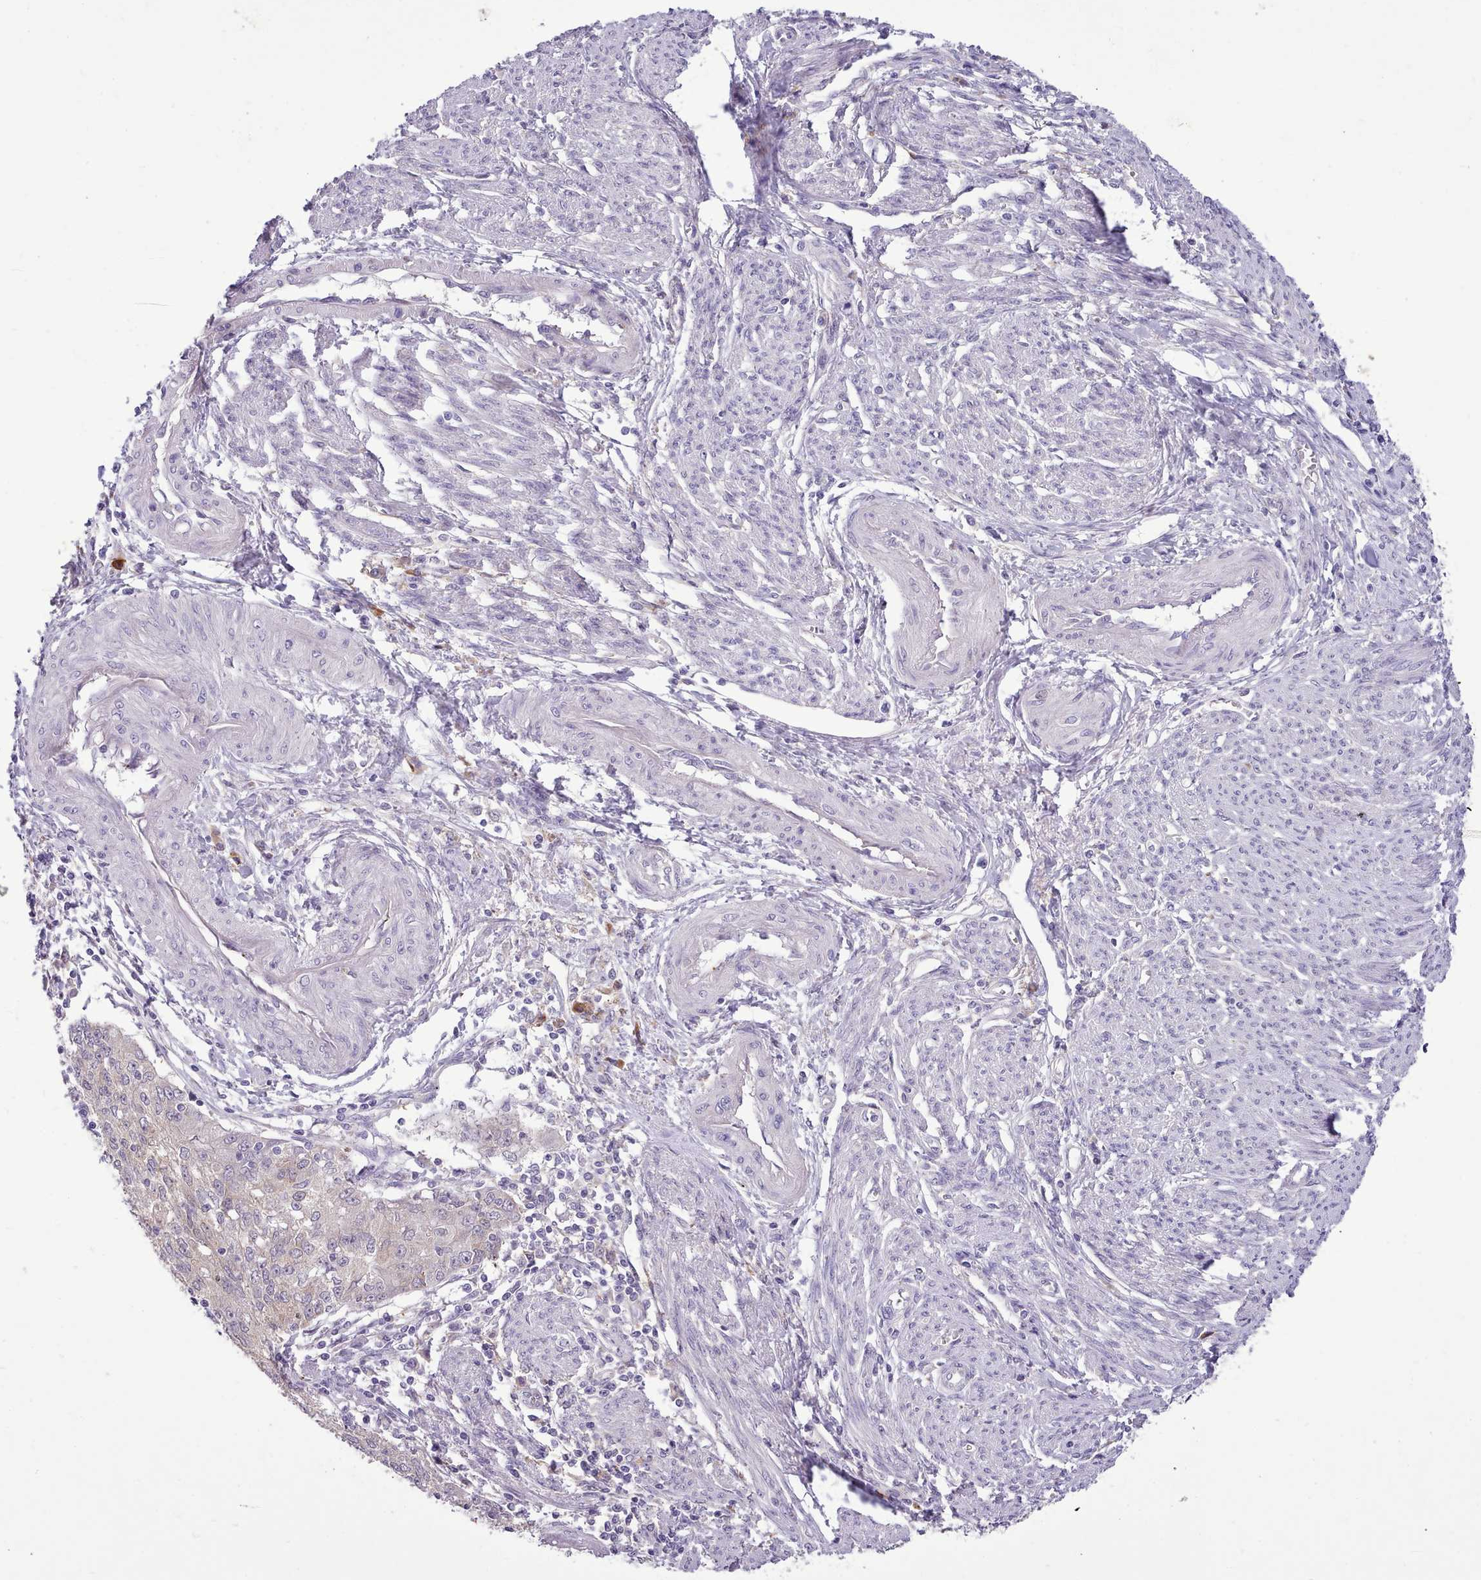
{"staining": {"intensity": "negative", "quantity": "none", "location": "none"}, "tissue": "endometrial cancer", "cell_type": "Tumor cells", "image_type": "cancer", "snomed": [{"axis": "morphology", "description": "Adenocarcinoma, NOS"}, {"axis": "topography", "description": "Endometrium"}], "caption": "This is an IHC histopathology image of human endometrial cancer. There is no staining in tumor cells.", "gene": "FAM83E", "patient": {"sex": "female", "age": 56}}